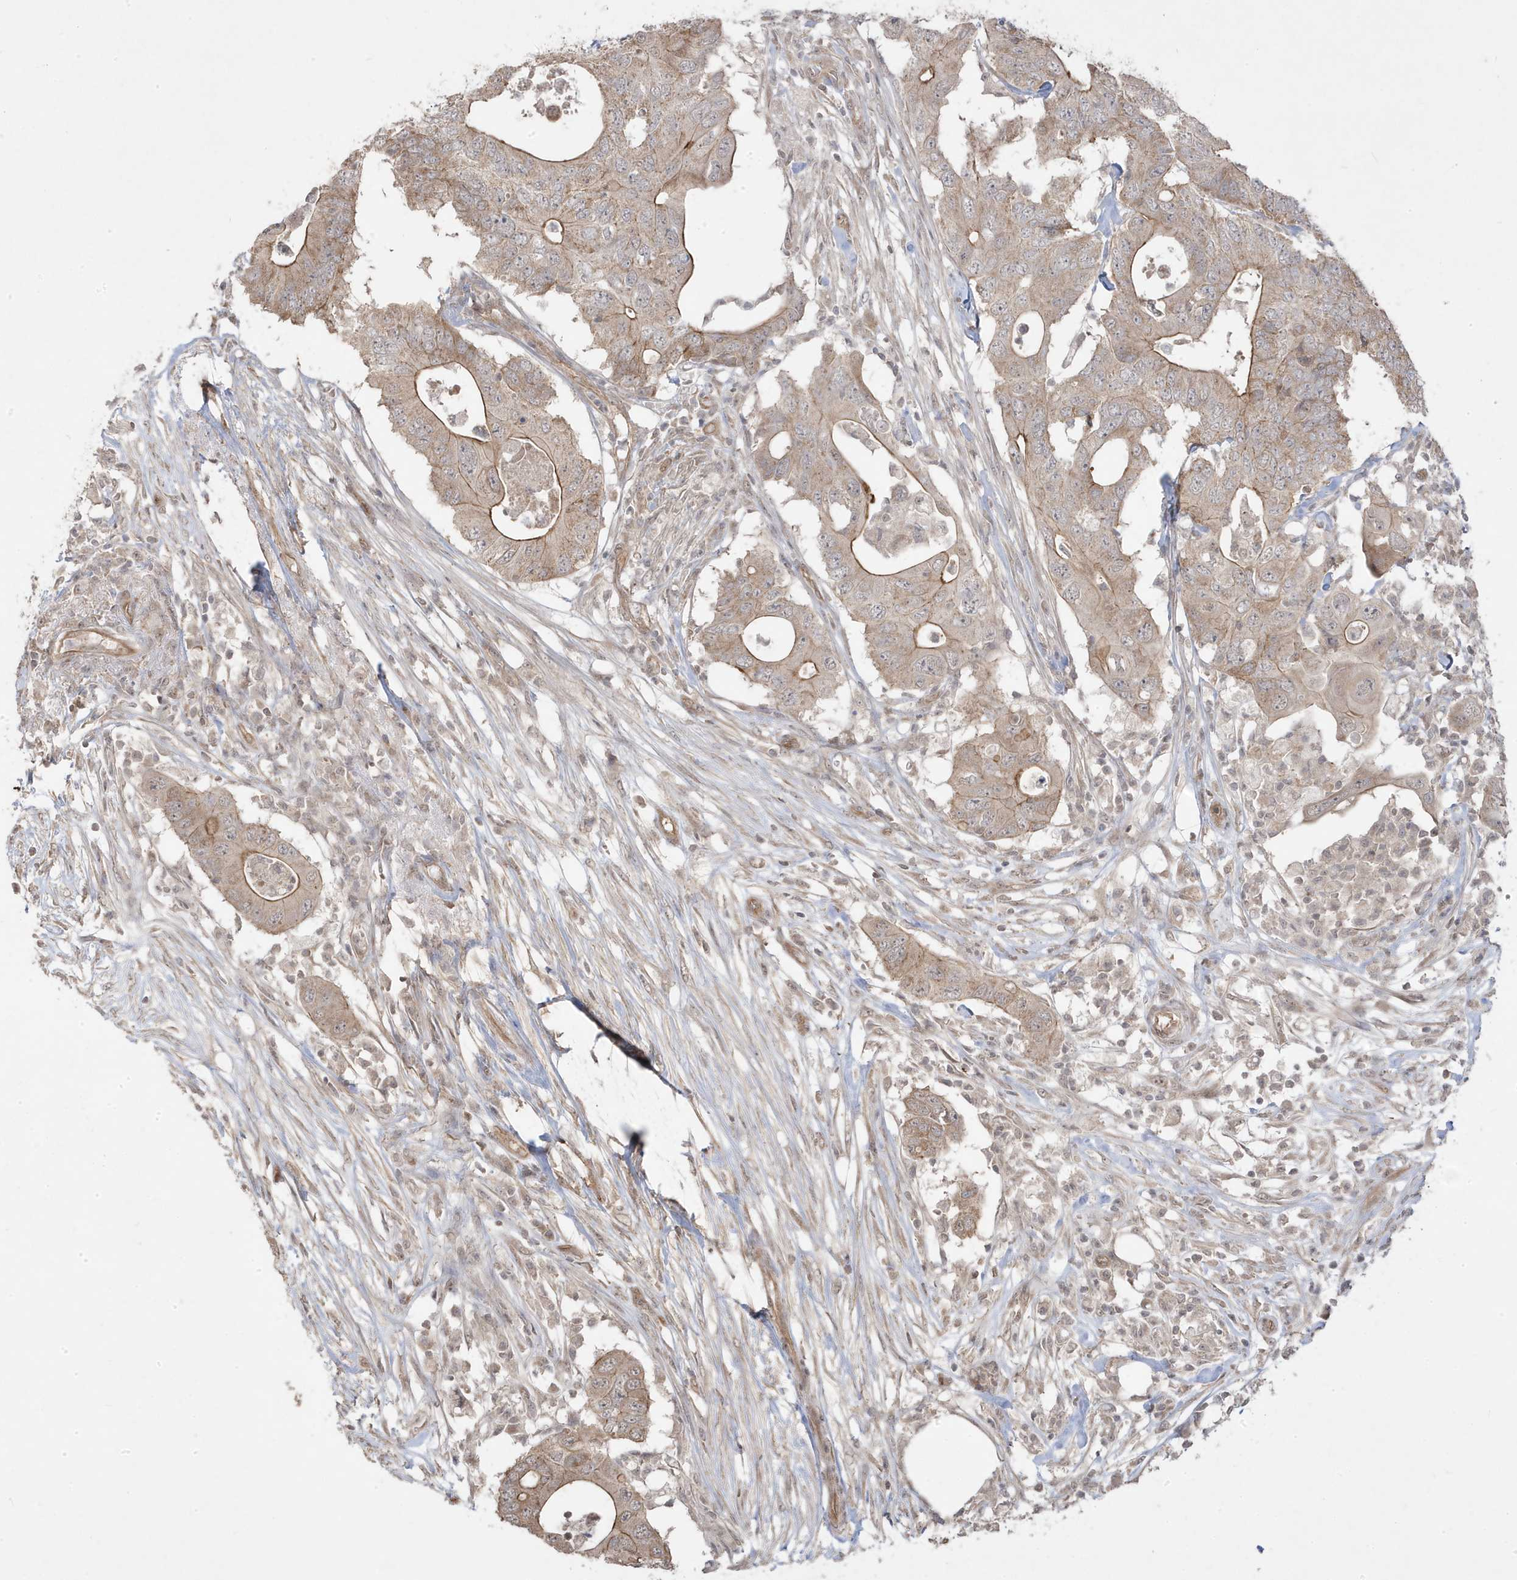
{"staining": {"intensity": "moderate", "quantity": ">75%", "location": "cytoplasmic/membranous"}, "tissue": "colorectal cancer", "cell_type": "Tumor cells", "image_type": "cancer", "snomed": [{"axis": "morphology", "description": "Adenocarcinoma, NOS"}, {"axis": "topography", "description": "Colon"}], "caption": "Human colorectal adenocarcinoma stained with a protein marker shows moderate staining in tumor cells.", "gene": "DNAJC12", "patient": {"sex": "male", "age": 71}}